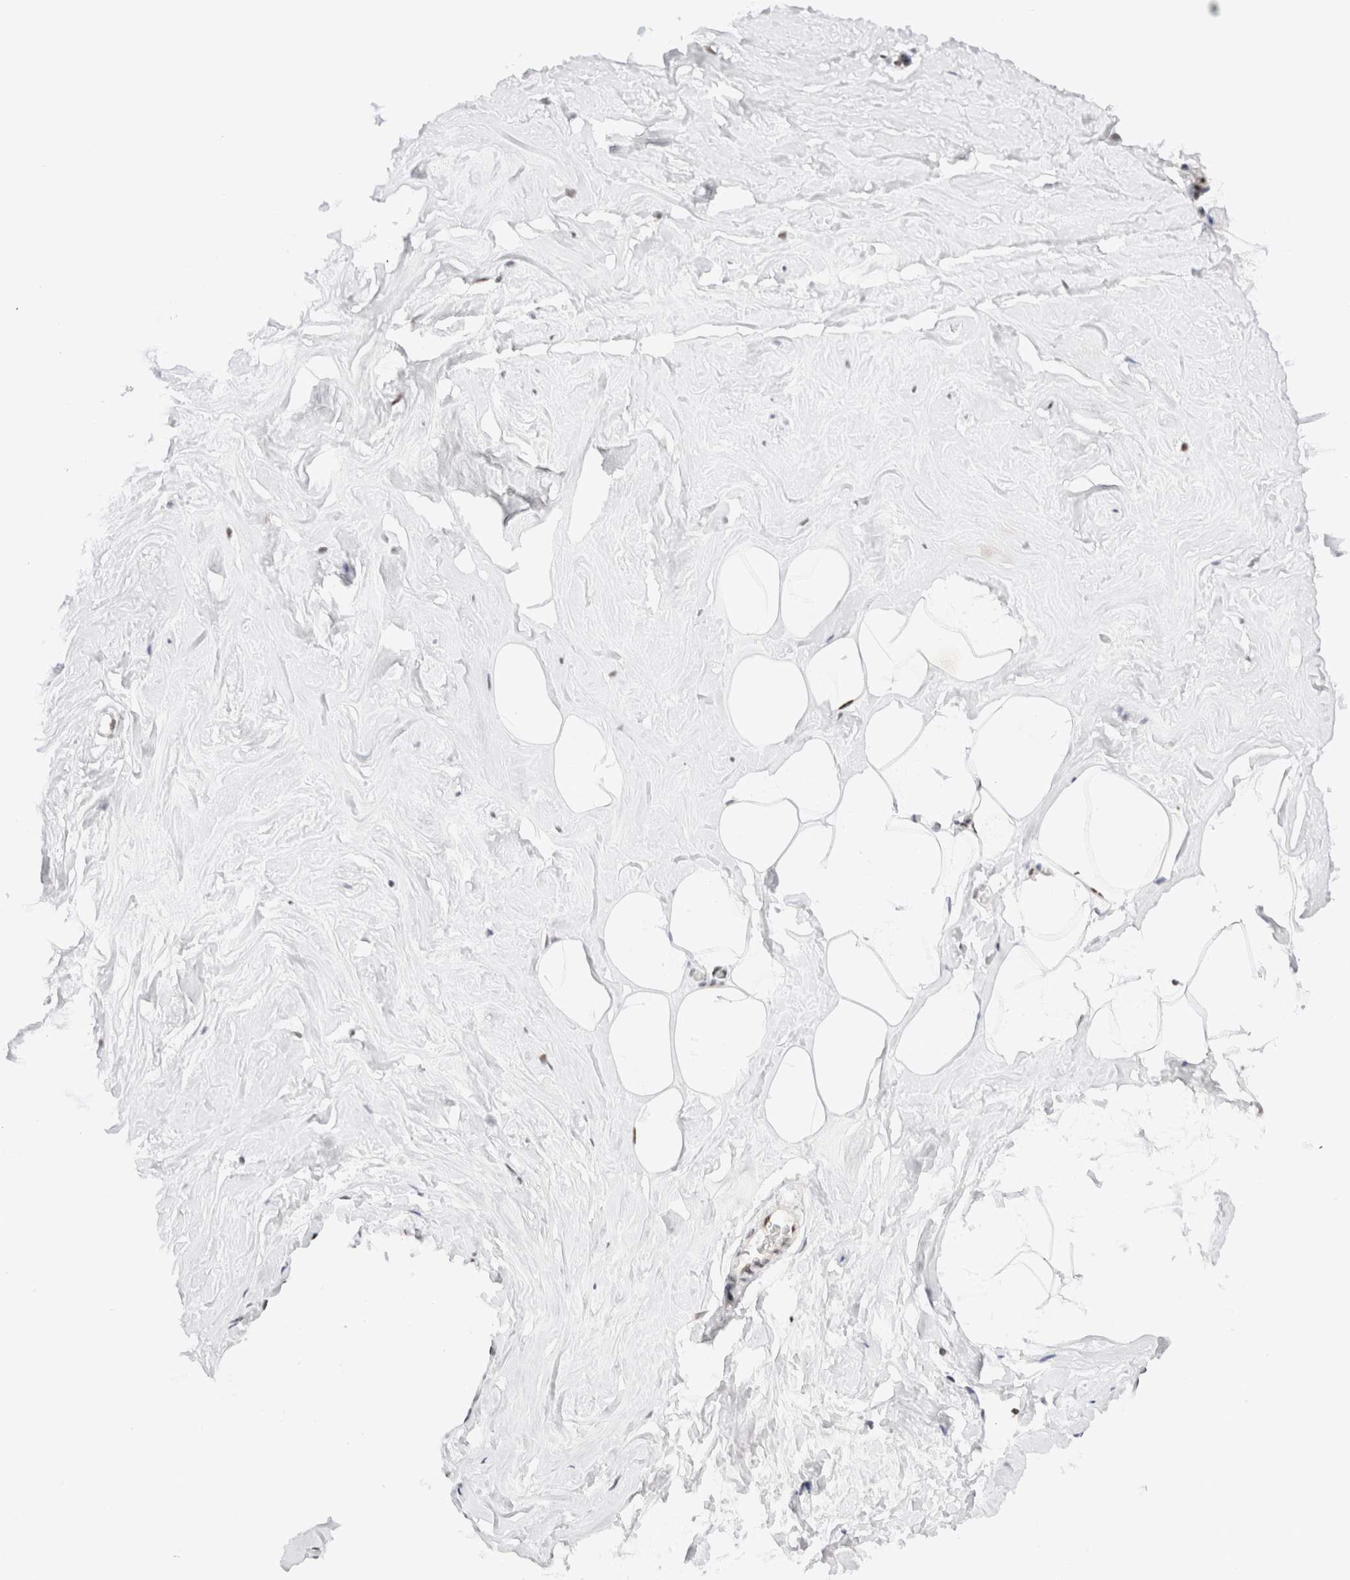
{"staining": {"intensity": "moderate", "quantity": ">75%", "location": "nuclear"}, "tissue": "adipose tissue", "cell_type": "Adipocytes", "image_type": "normal", "snomed": [{"axis": "morphology", "description": "Normal tissue, NOS"}, {"axis": "morphology", "description": "Fibrosis, NOS"}, {"axis": "topography", "description": "Breast"}, {"axis": "topography", "description": "Adipose tissue"}], "caption": "A micrograph showing moderate nuclear expression in approximately >75% of adipocytes in unremarkable adipose tissue, as visualized by brown immunohistochemical staining.", "gene": "ZNF282", "patient": {"sex": "female", "age": 39}}